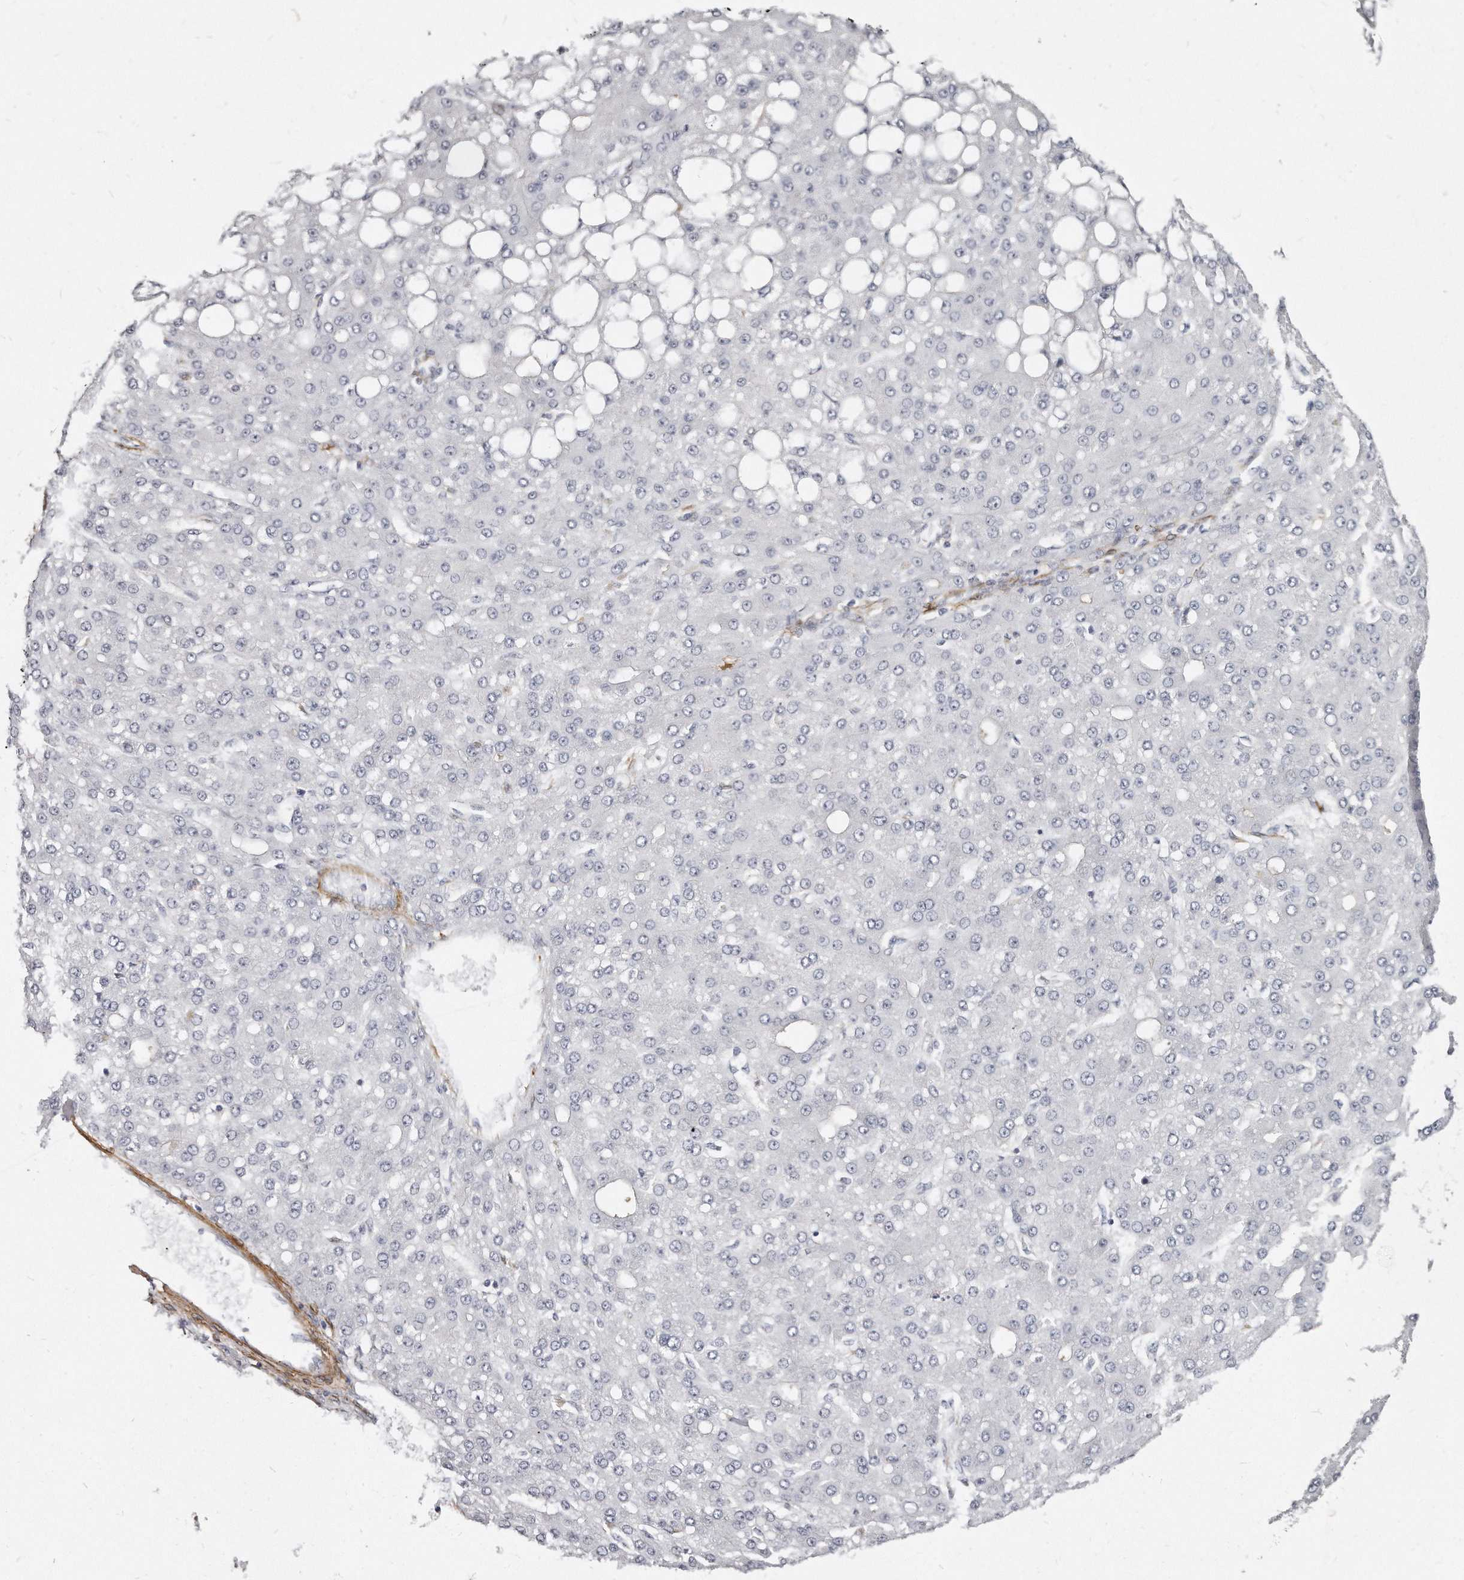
{"staining": {"intensity": "negative", "quantity": "none", "location": "none"}, "tissue": "liver cancer", "cell_type": "Tumor cells", "image_type": "cancer", "snomed": [{"axis": "morphology", "description": "Carcinoma, Hepatocellular, NOS"}, {"axis": "topography", "description": "Liver"}], "caption": "DAB (3,3'-diaminobenzidine) immunohistochemical staining of liver hepatocellular carcinoma reveals no significant expression in tumor cells. (DAB immunohistochemistry, high magnification).", "gene": "LMOD1", "patient": {"sex": "male", "age": 67}}